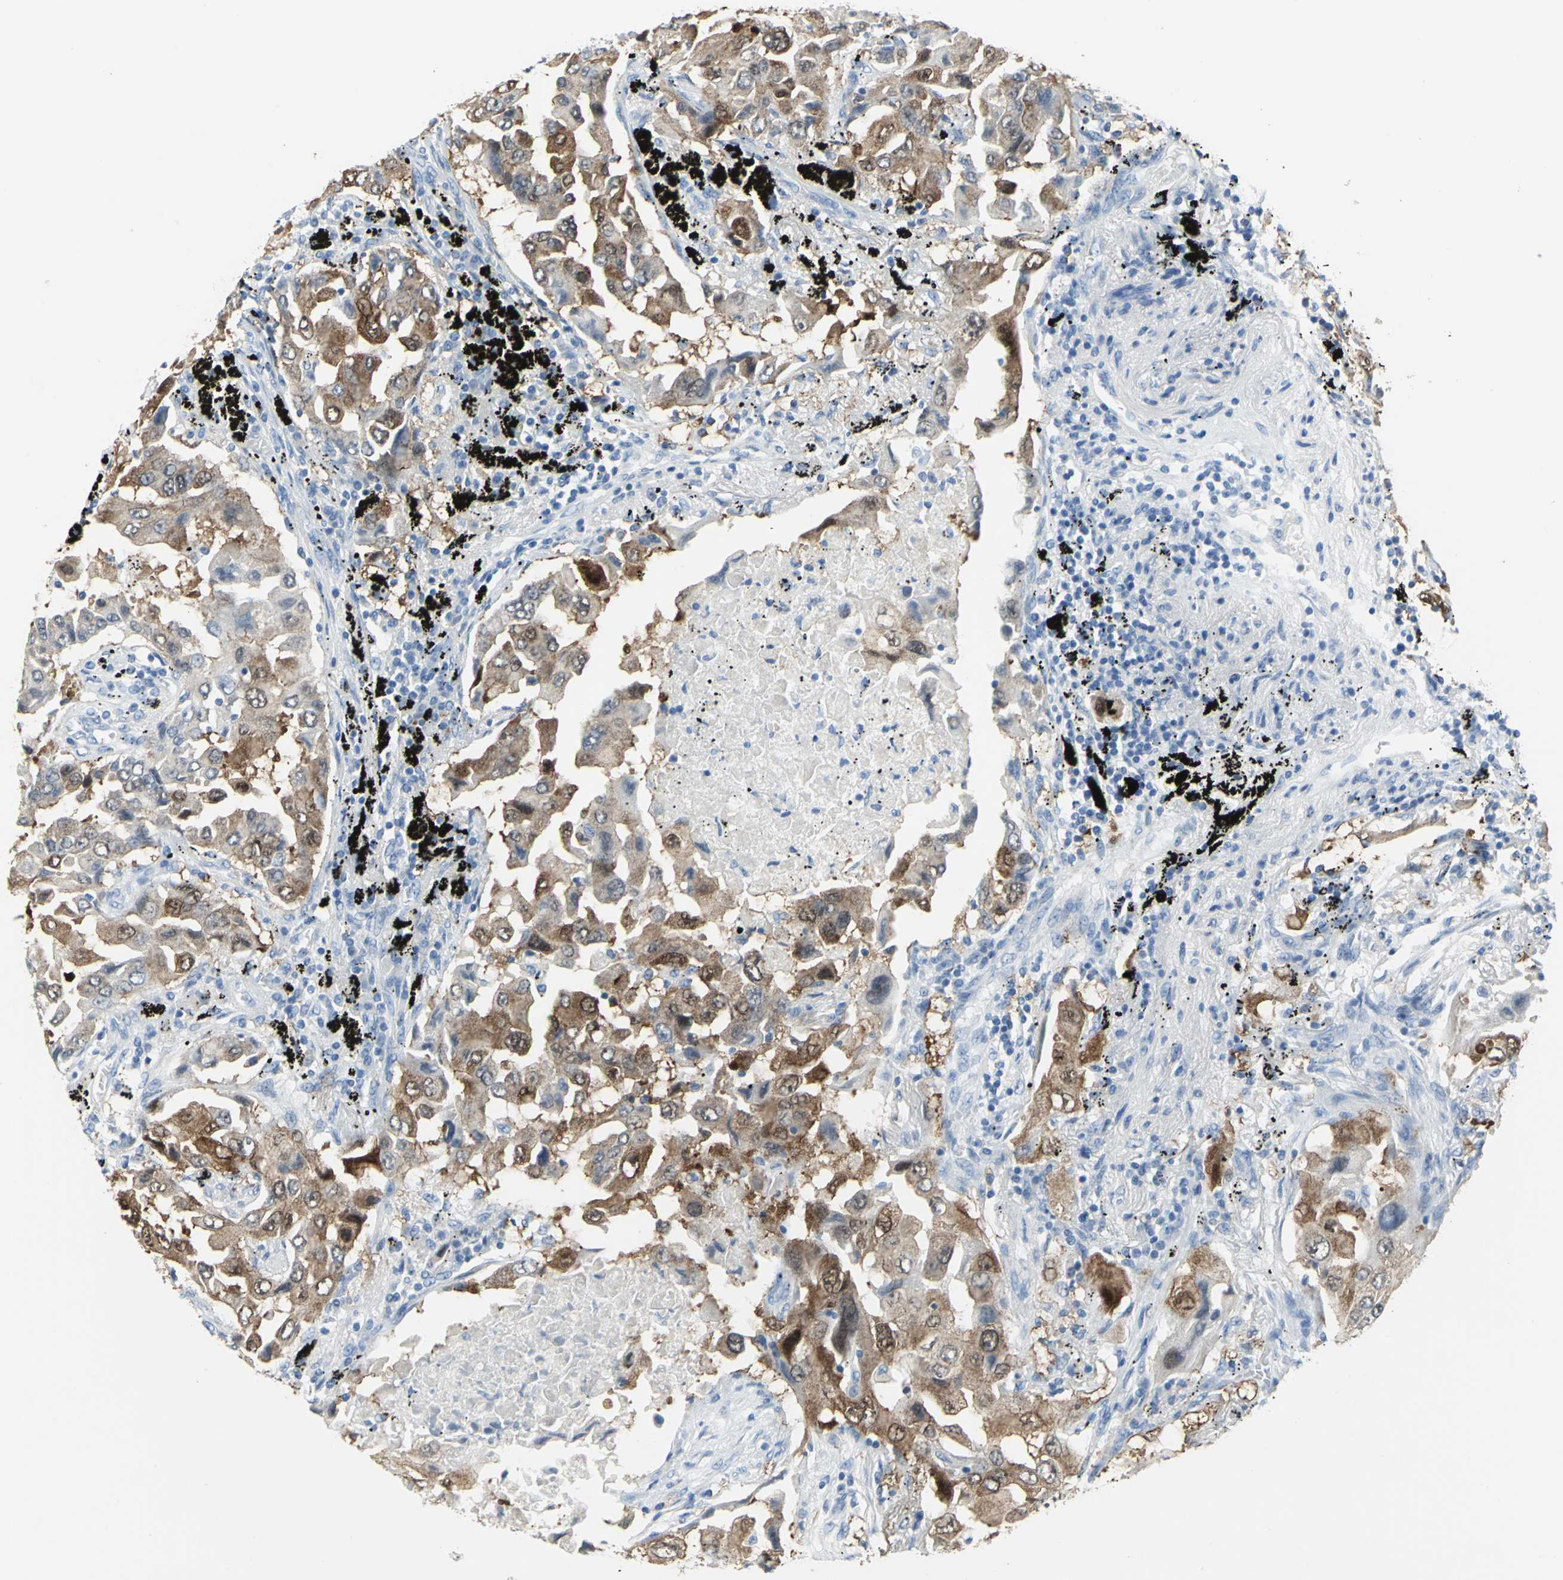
{"staining": {"intensity": "strong", "quantity": "25%-75%", "location": "cytoplasmic/membranous,nuclear"}, "tissue": "lung cancer", "cell_type": "Tumor cells", "image_type": "cancer", "snomed": [{"axis": "morphology", "description": "Adenocarcinoma, NOS"}, {"axis": "topography", "description": "Lung"}], "caption": "Human adenocarcinoma (lung) stained for a protein (brown) shows strong cytoplasmic/membranous and nuclear positive positivity in approximately 25%-75% of tumor cells.", "gene": "SFN", "patient": {"sex": "female", "age": 65}}